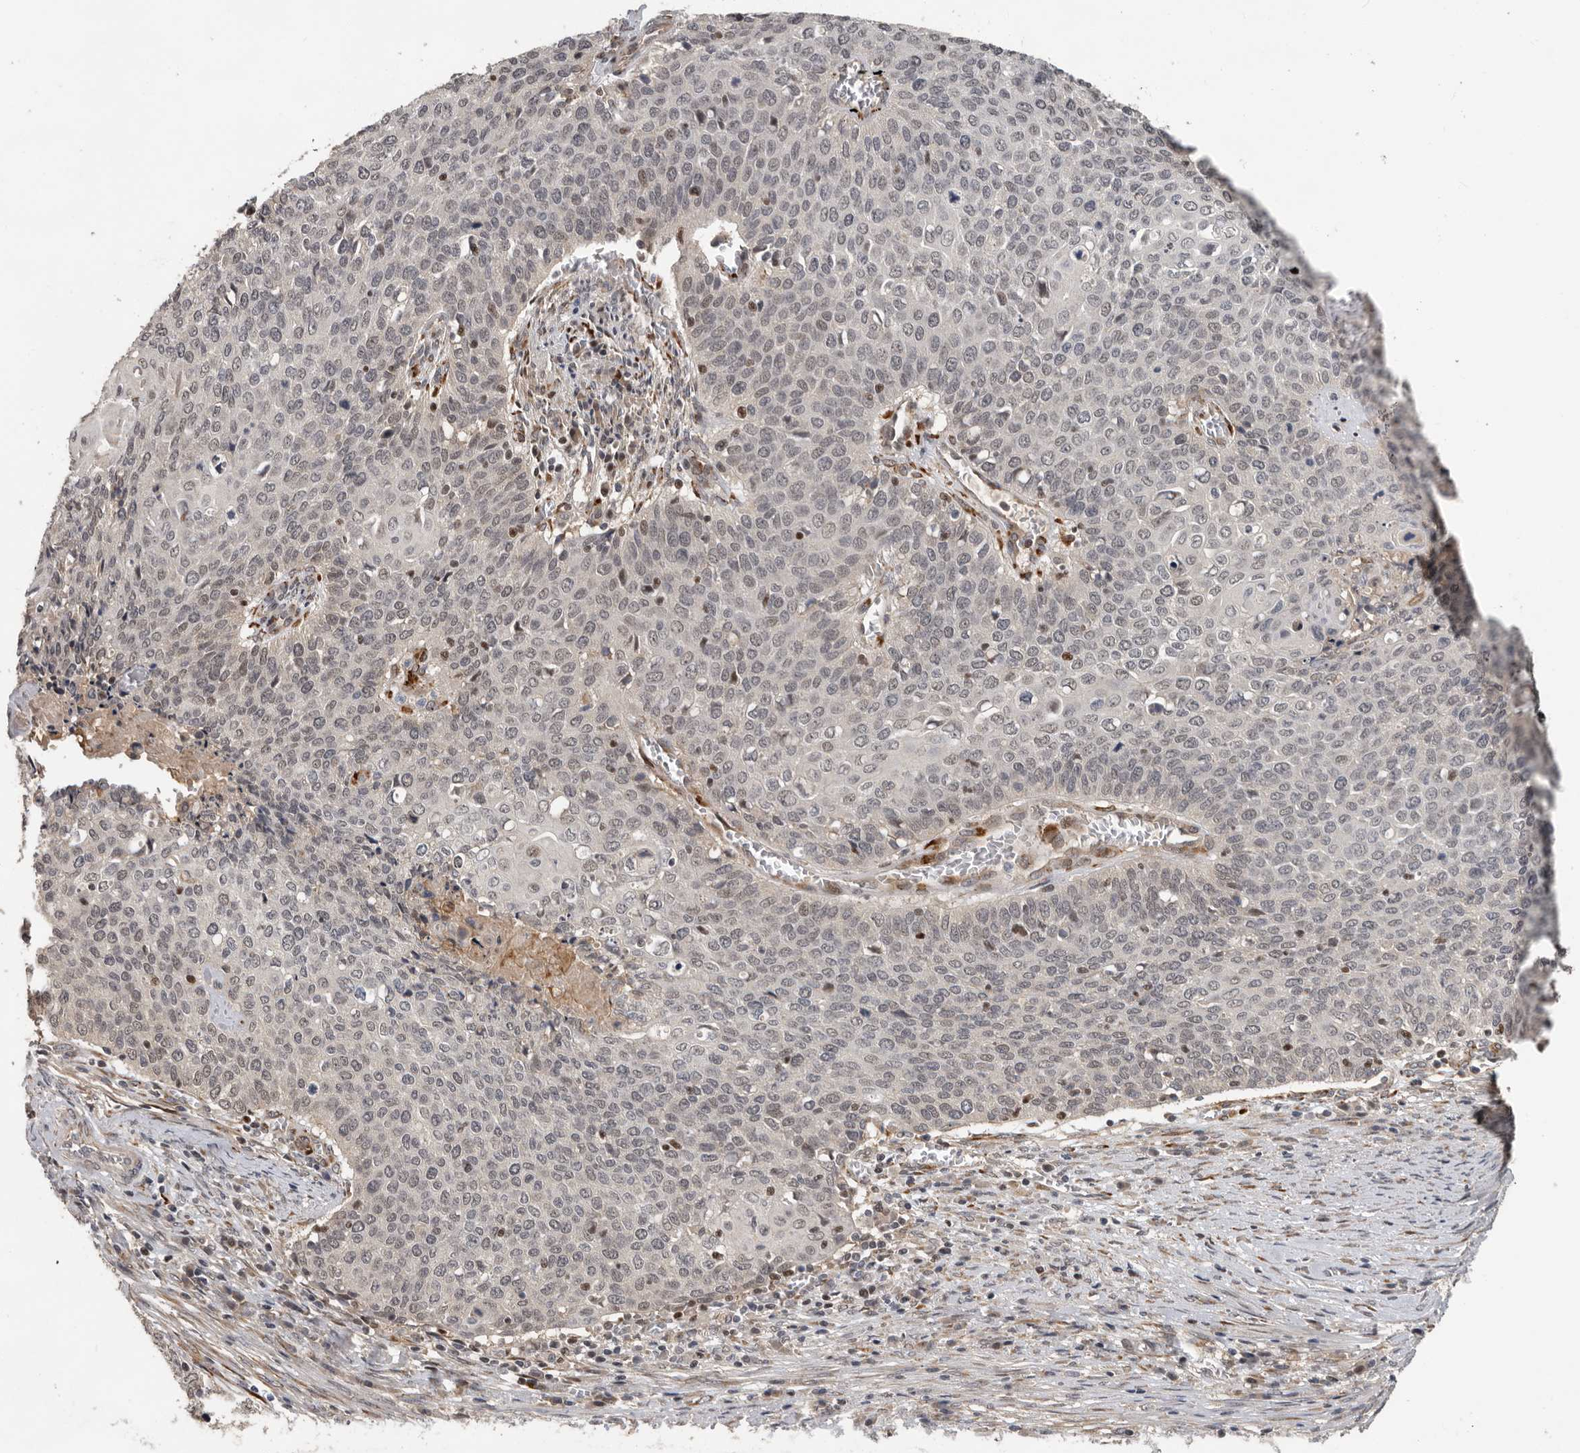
{"staining": {"intensity": "moderate", "quantity": "<25%", "location": "nuclear"}, "tissue": "cervical cancer", "cell_type": "Tumor cells", "image_type": "cancer", "snomed": [{"axis": "morphology", "description": "Squamous cell carcinoma, NOS"}, {"axis": "topography", "description": "Cervix"}], "caption": "Immunohistochemical staining of human cervical cancer demonstrates low levels of moderate nuclear positivity in about <25% of tumor cells.", "gene": "HENMT1", "patient": {"sex": "female", "age": 39}}